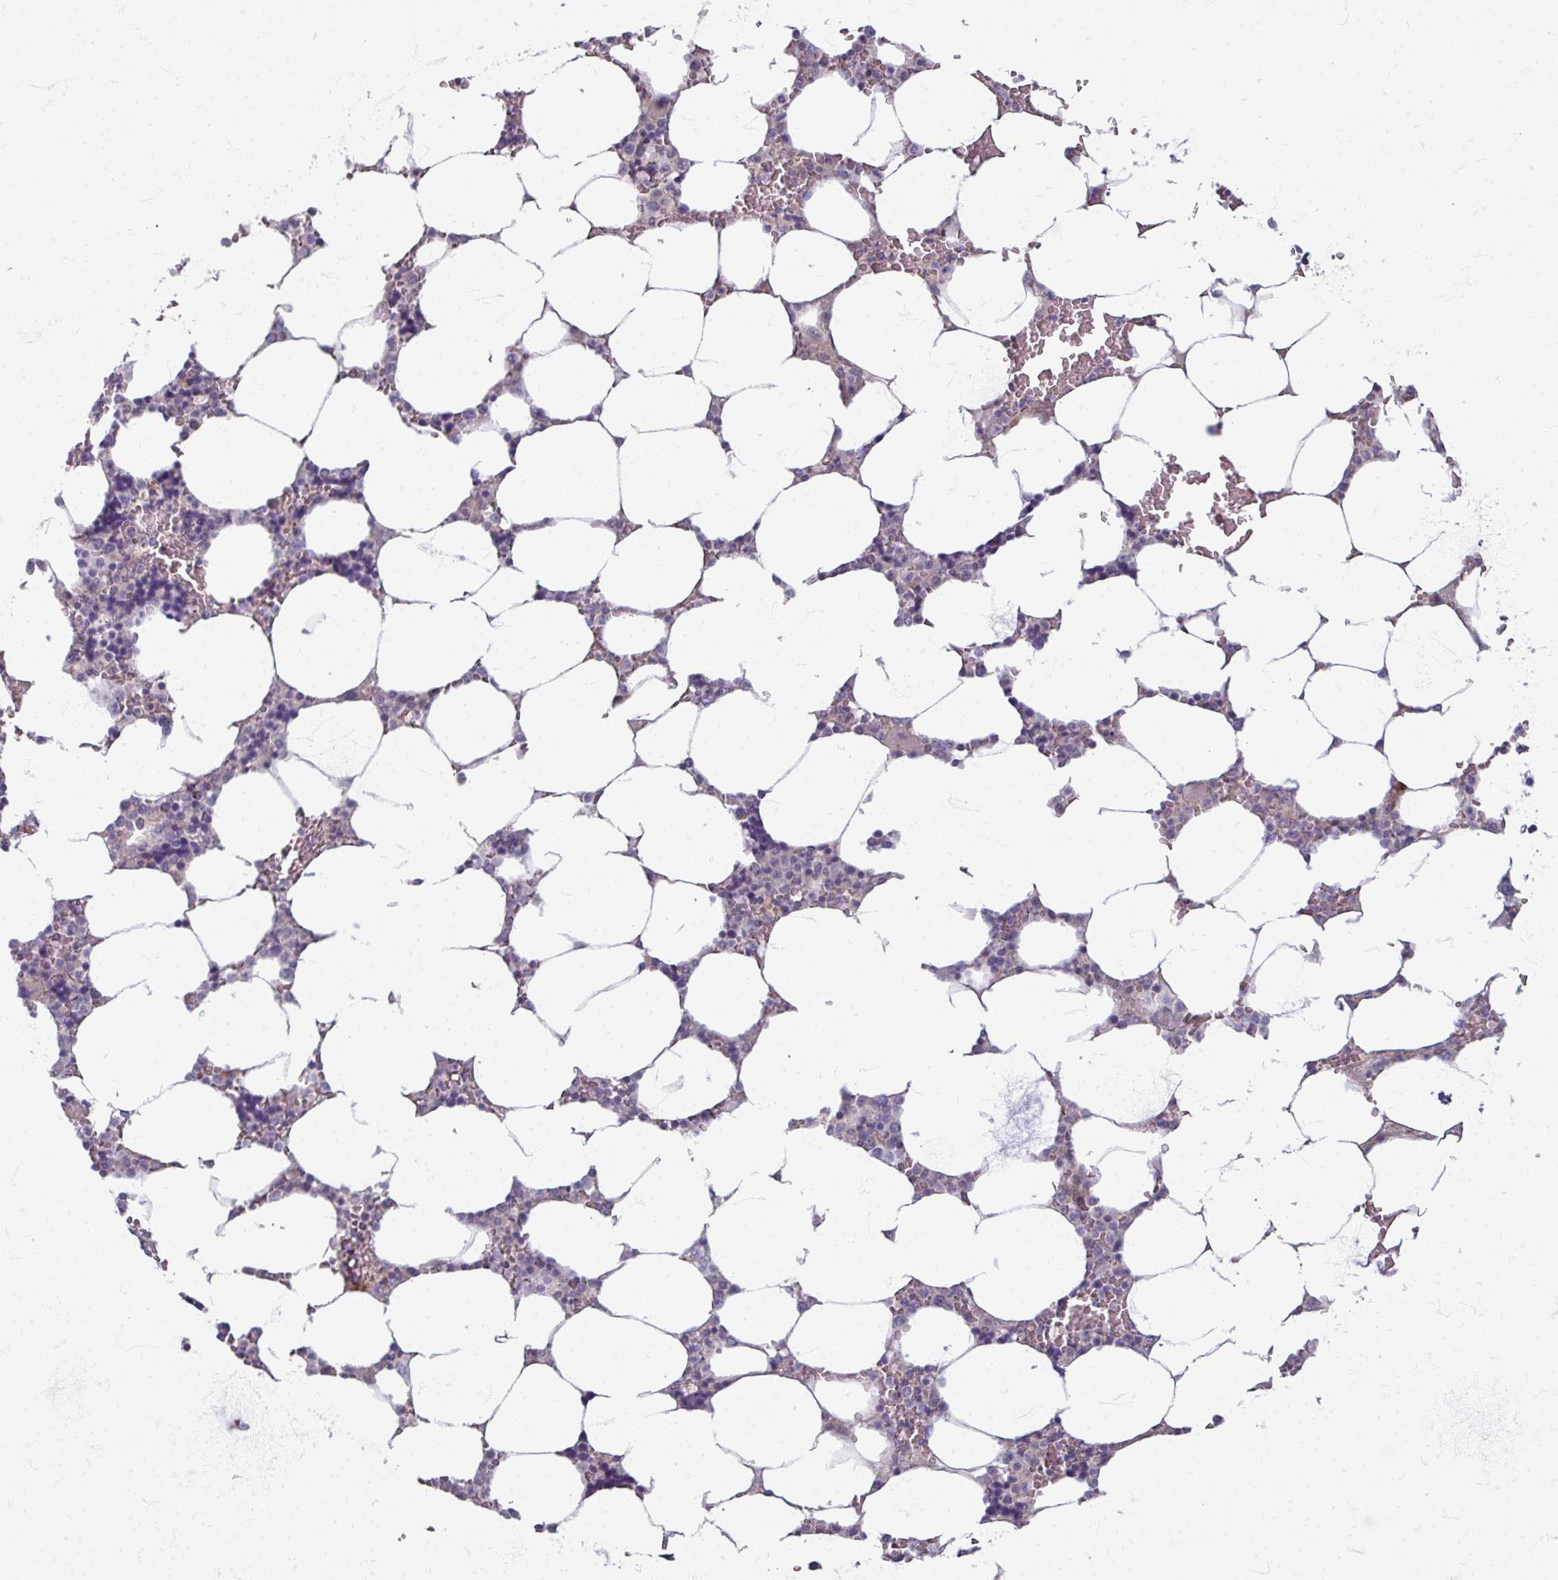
{"staining": {"intensity": "negative", "quantity": "none", "location": "none"}, "tissue": "bone marrow", "cell_type": "Hematopoietic cells", "image_type": "normal", "snomed": [{"axis": "morphology", "description": "Normal tissue, NOS"}, {"axis": "topography", "description": "Bone marrow"}], "caption": "Immunohistochemistry (IHC) of normal human bone marrow exhibits no staining in hematopoietic cells.", "gene": "TTLL7", "patient": {"sex": "male", "age": 64}}